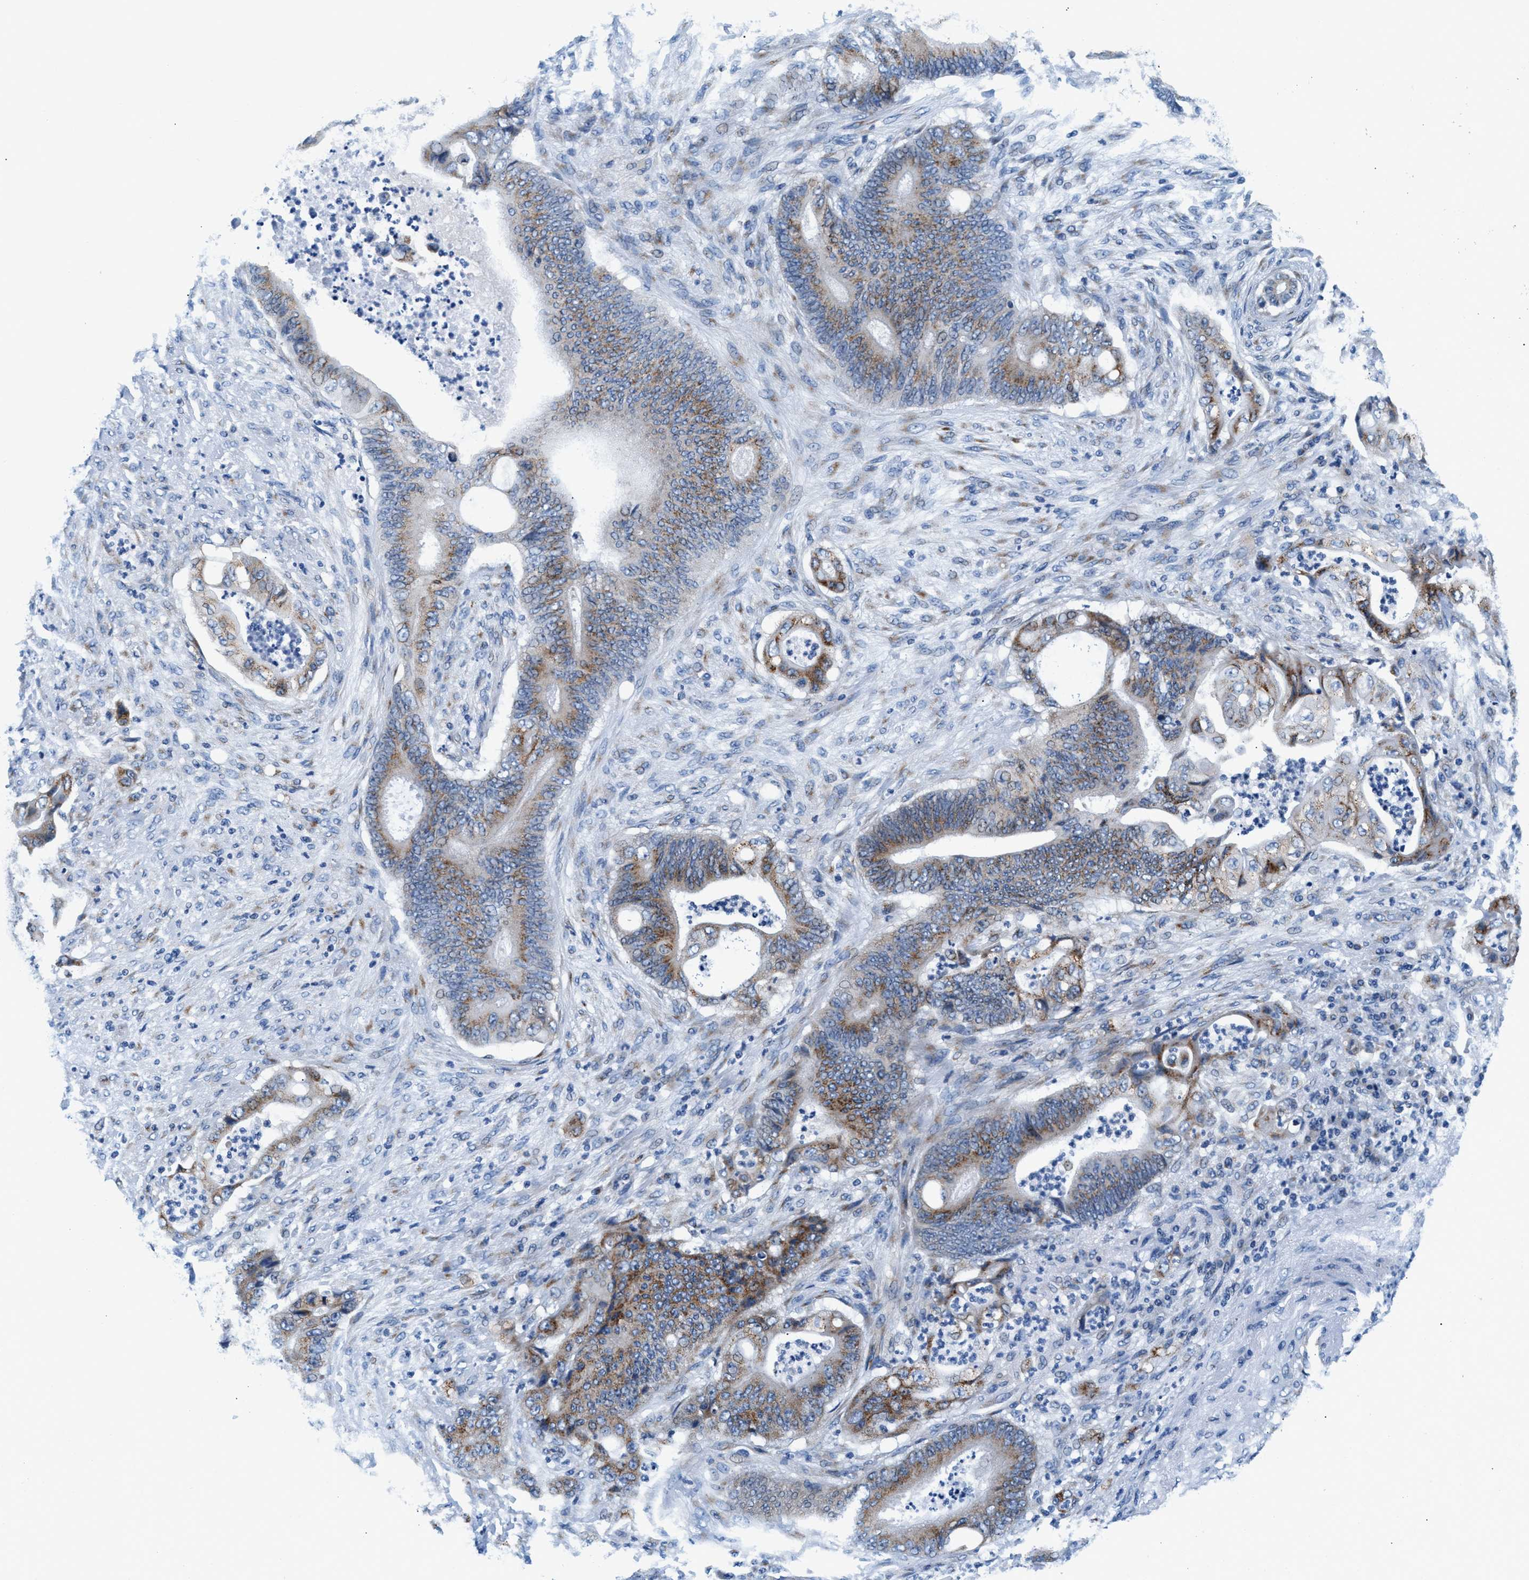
{"staining": {"intensity": "moderate", "quantity": ">75%", "location": "cytoplasmic/membranous"}, "tissue": "stomach cancer", "cell_type": "Tumor cells", "image_type": "cancer", "snomed": [{"axis": "morphology", "description": "Adenocarcinoma, NOS"}, {"axis": "topography", "description": "Stomach"}], "caption": "Brown immunohistochemical staining in human stomach adenocarcinoma shows moderate cytoplasmic/membranous staining in about >75% of tumor cells.", "gene": "VPS53", "patient": {"sex": "female", "age": 73}}